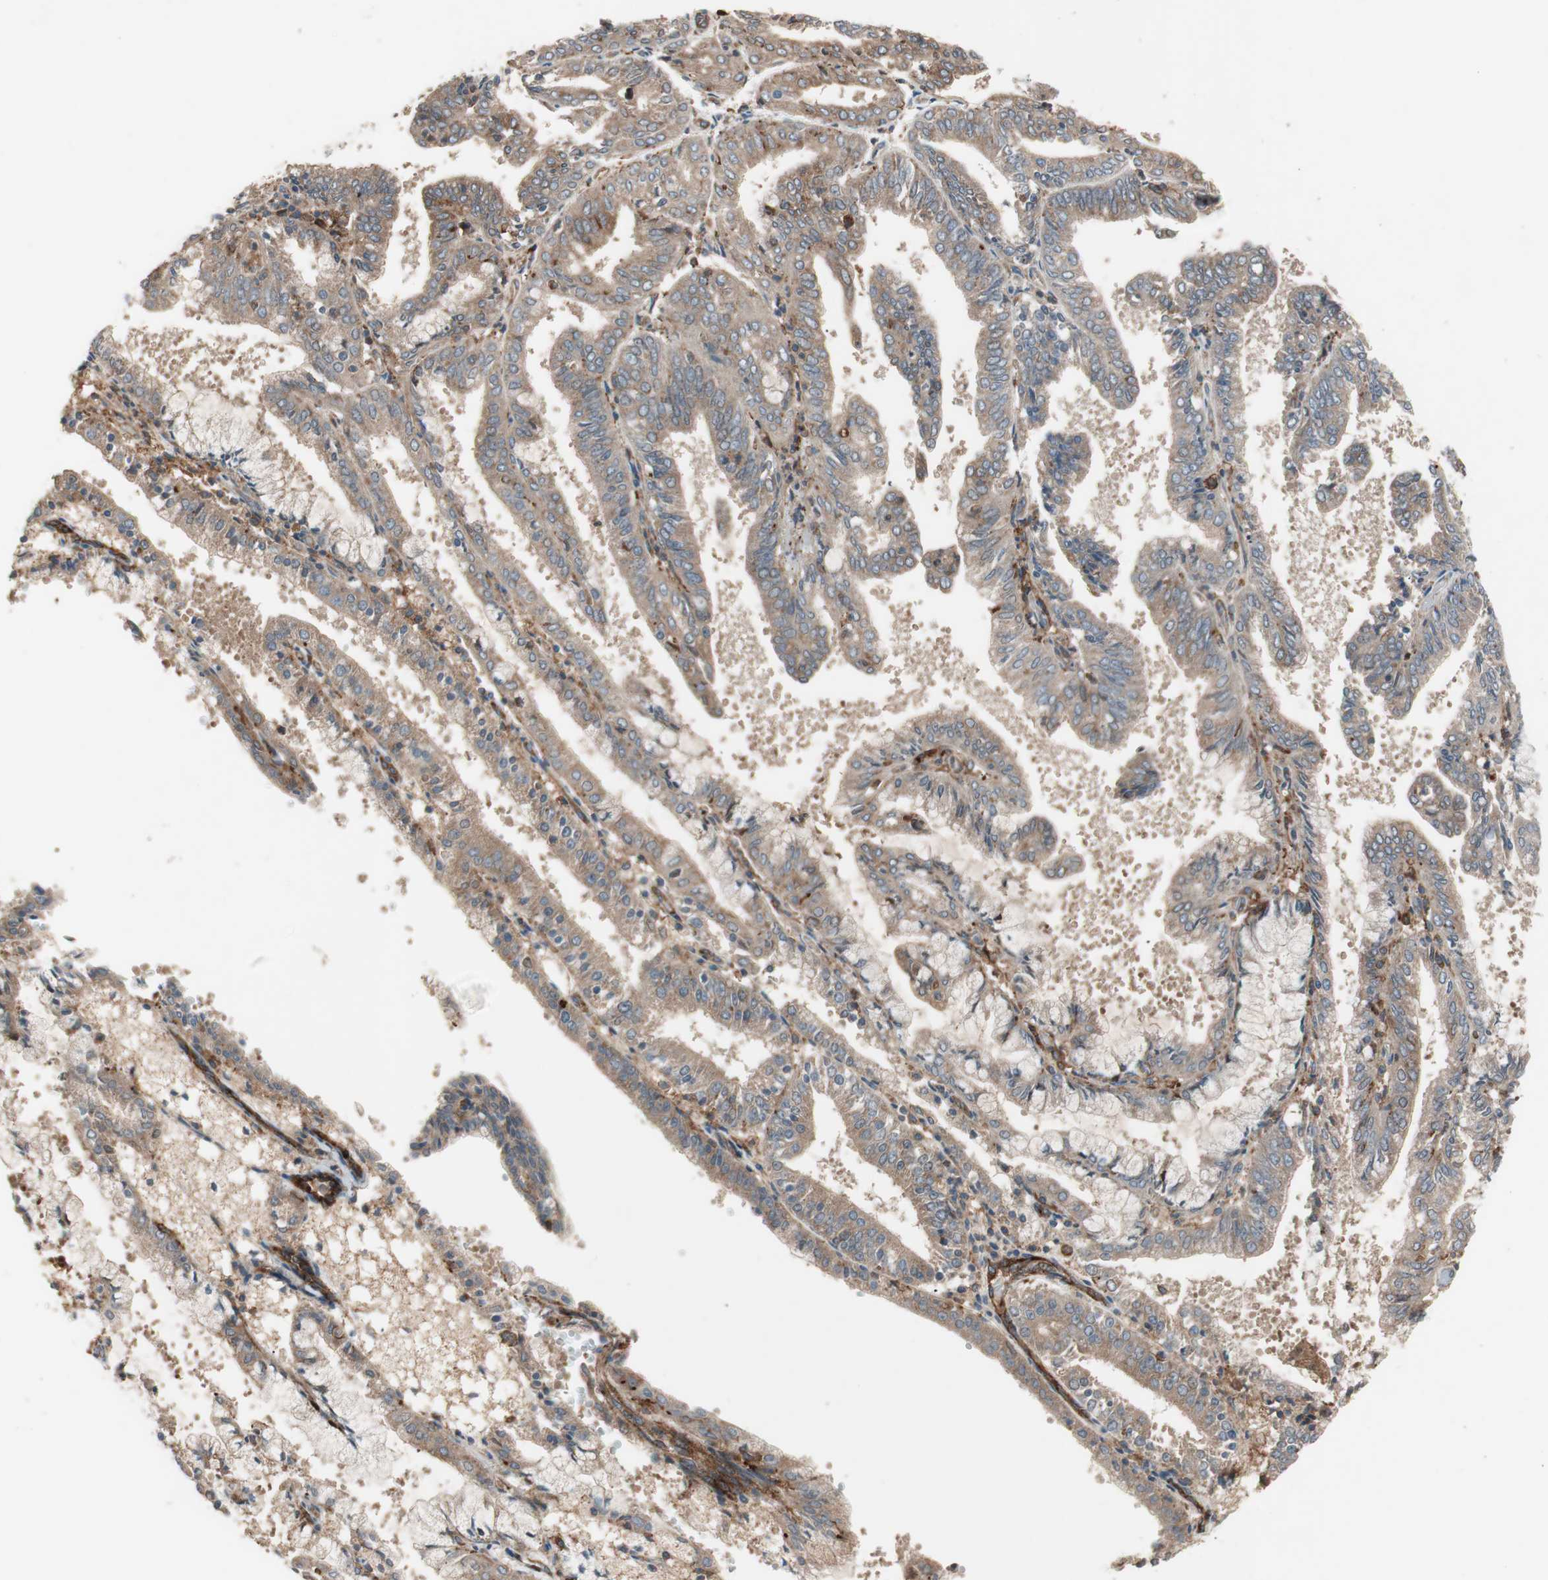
{"staining": {"intensity": "moderate", "quantity": ">75%", "location": "cytoplasmic/membranous"}, "tissue": "endometrial cancer", "cell_type": "Tumor cells", "image_type": "cancer", "snomed": [{"axis": "morphology", "description": "Adenocarcinoma, NOS"}, {"axis": "topography", "description": "Endometrium"}], "caption": "Protein expression analysis of endometrial cancer (adenocarcinoma) reveals moderate cytoplasmic/membranous expression in approximately >75% of tumor cells.", "gene": "STAB1", "patient": {"sex": "female", "age": 63}}